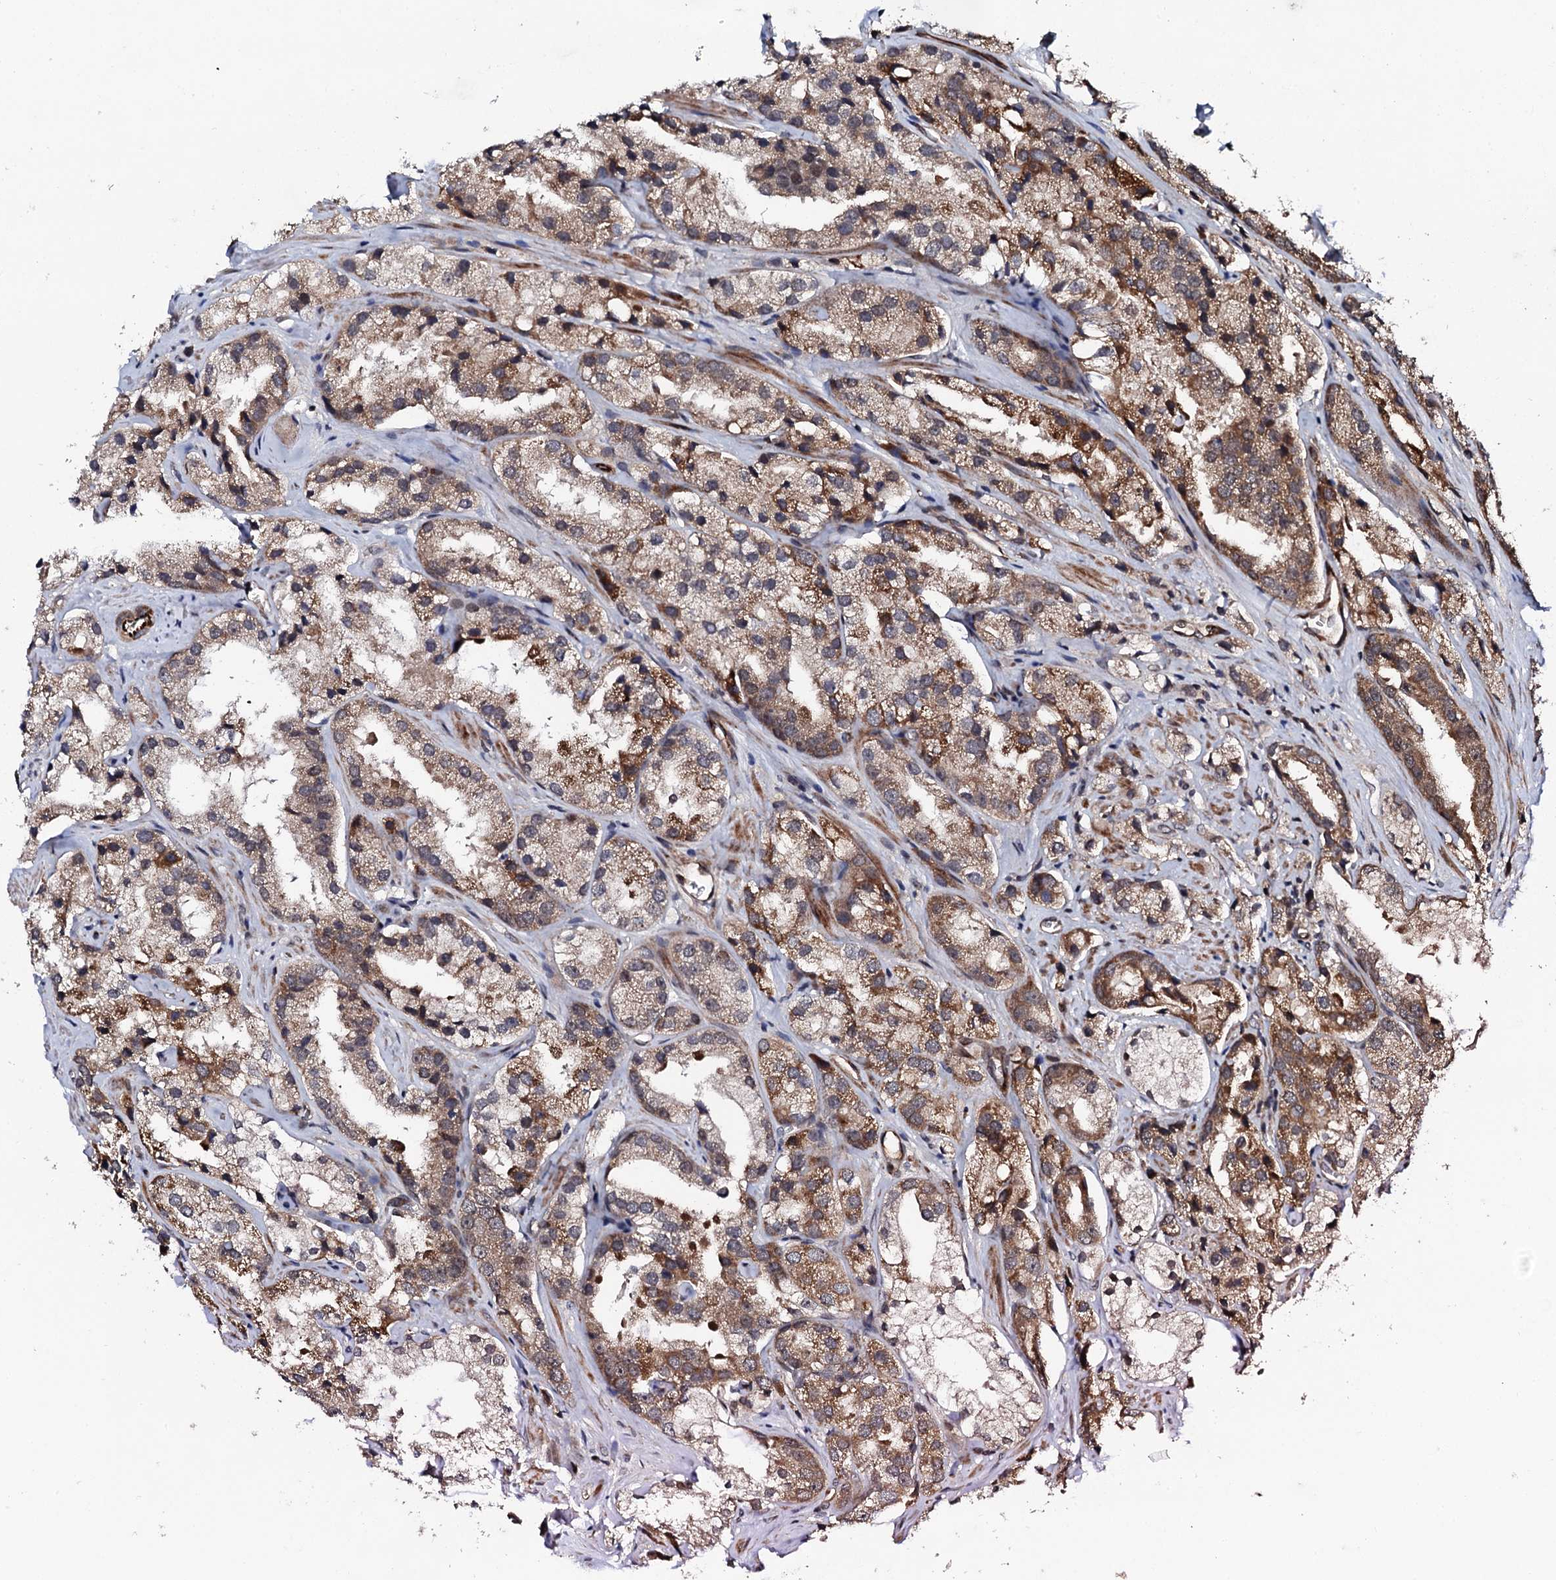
{"staining": {"intensity": "moderate", "quantity": "25%-75%", "location": "cytoplasmic/membranous"}, "tissue": "prostate cancer", "cell_type": "Tumor cells", "image_type": "cancer", "snomed": [{"axis": "morphology", "description": "Adenocarcinoma, High grade"}, {"axis": "topography", "description": "Prostate"}], "caption": "Human prostate cancer stained for a protein (brown) exhibits moderate cytoplasmic/membranous positive positivity in about 25%-75% of tumor cells.", "gene": "FAM111A", "patient": {"sex": "male", "age": 66}}